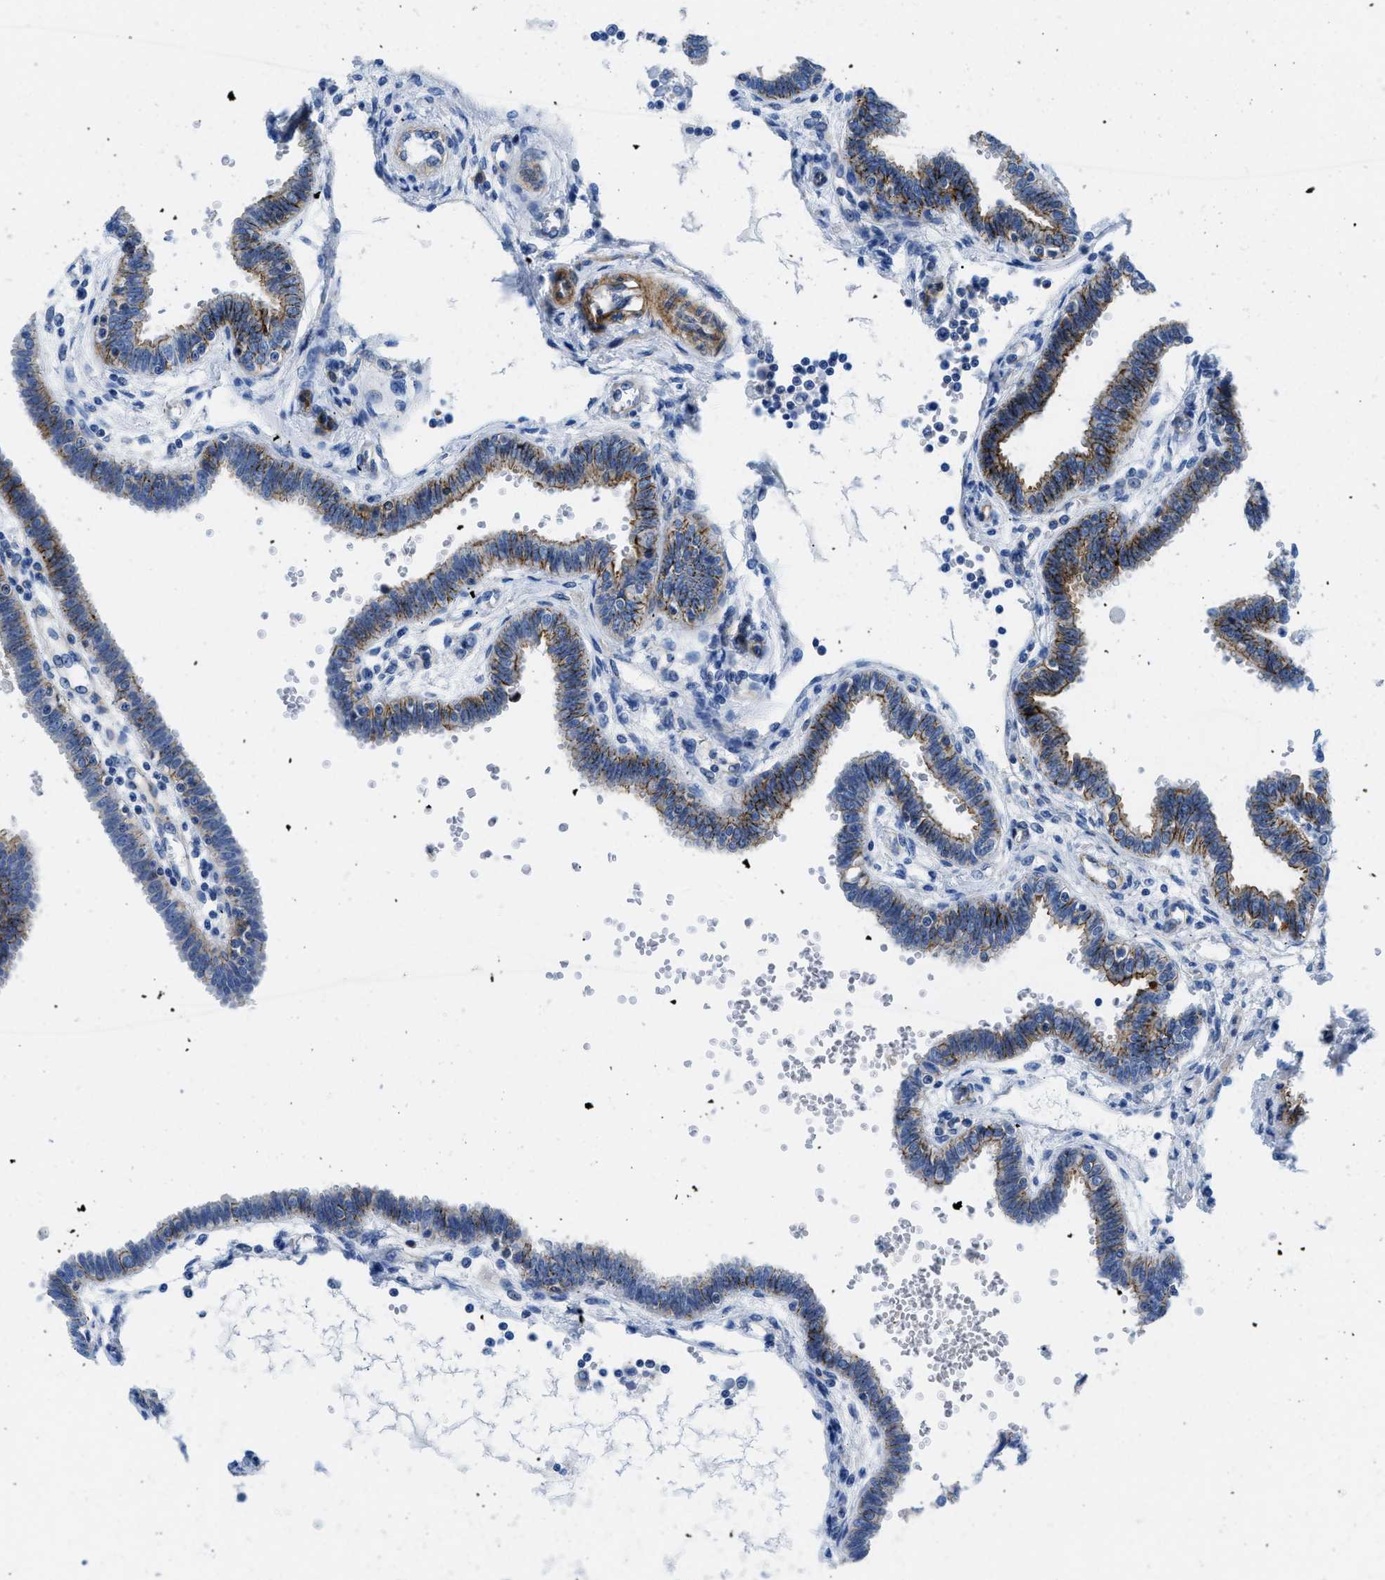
{"staining": {"intensity": "strong", "quantity": ">75%", "location": "cytoplasmic/membranous"}, "tissue": "fallopian tube", "cell_type": "Glandular cells", "image_type": "normal", "snomed": [{"axis": "morphology", "description": "Normal tissue, NOS"}, {"axis": "topography", "description": "Fallopian tube"}], "caption": "Immunohistochemistry (IHC) histopathology image of unremarkable fallopian tube stained for a protein (brown), which displays high levels of strong cytoplasmic/membranous staining in about >75% of glandular cells.", "gene": "CUTA", "patient": {"sex": "female", "age": 32}}